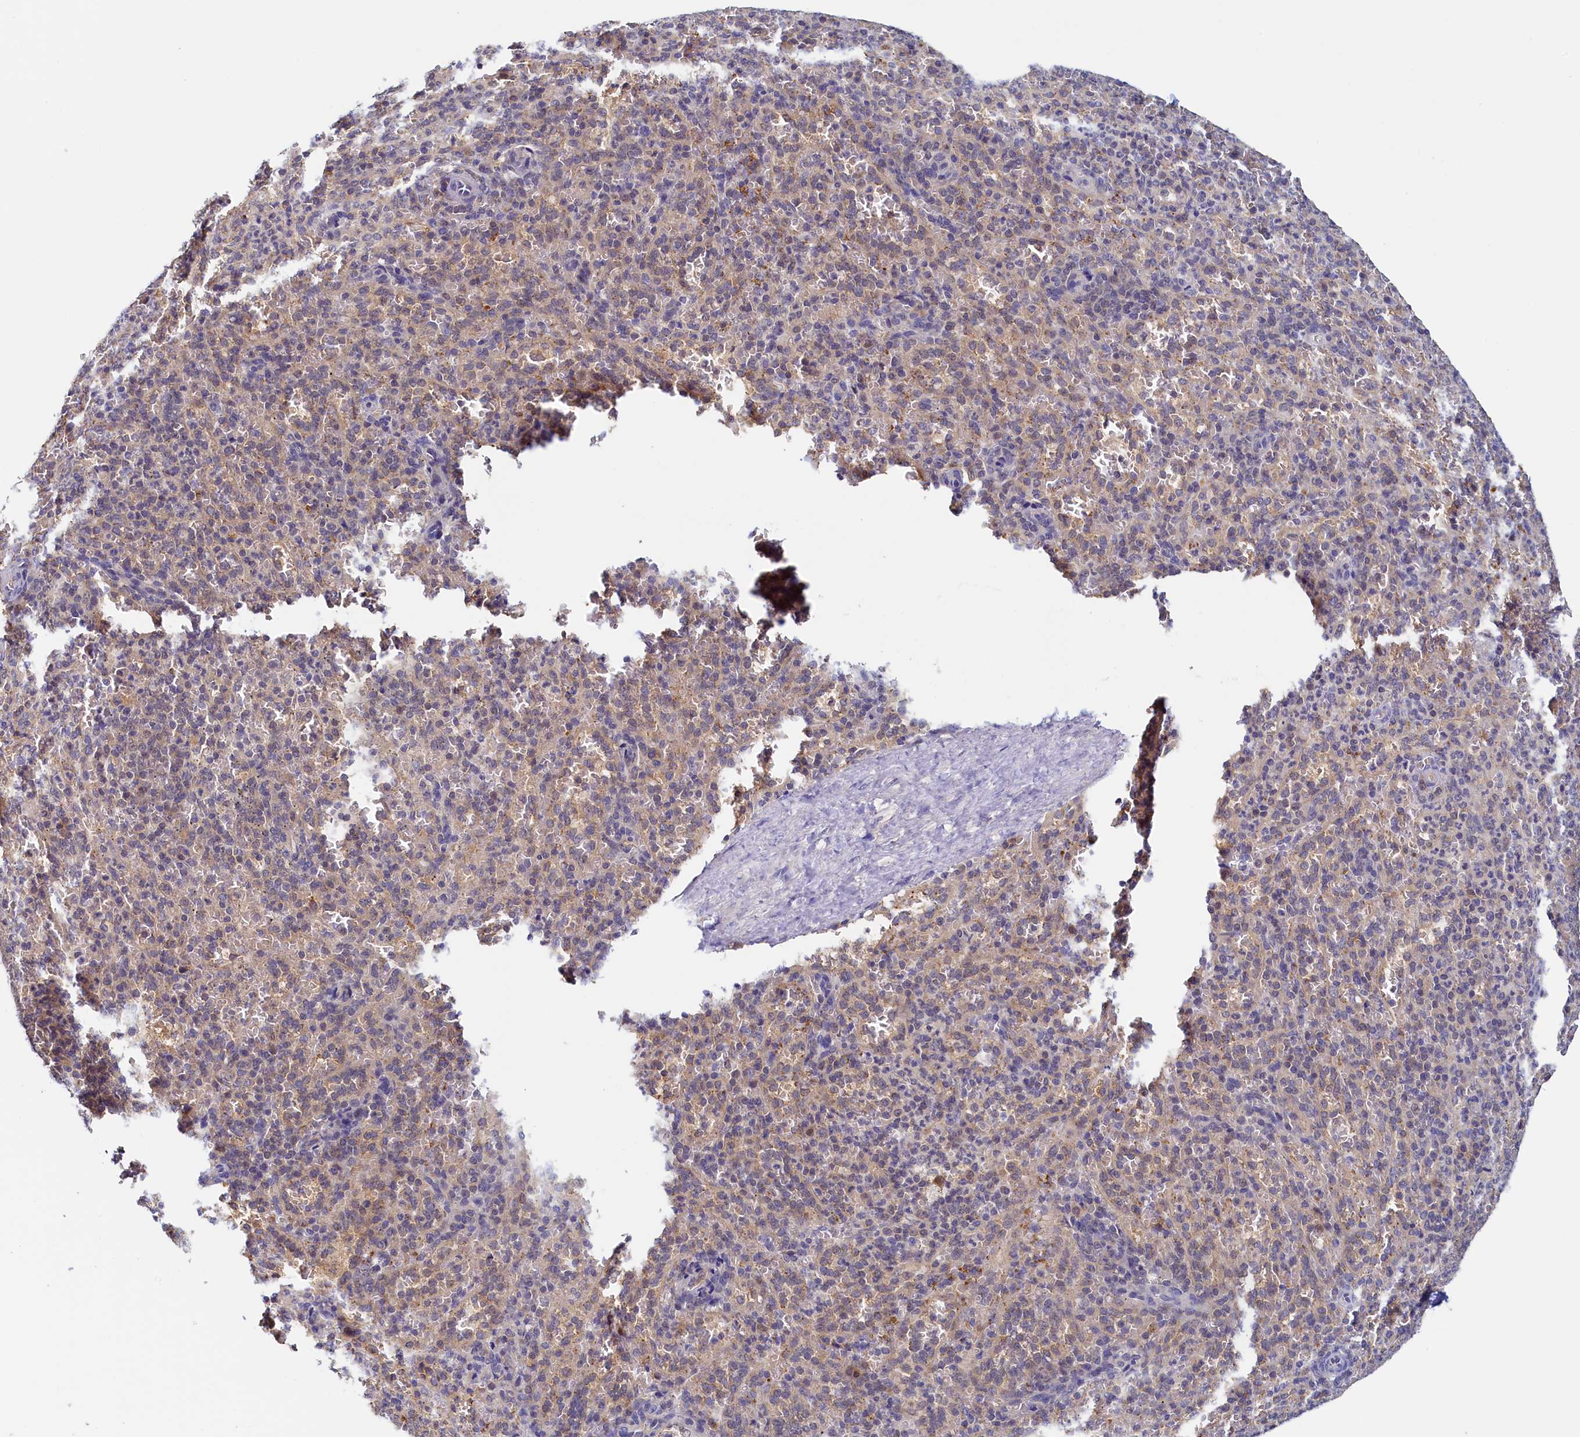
{"staining": {"intensity": "negative", "quantity": "none", "location": "none"}, "tissue": "spleen", "cell_type": "Cells in red pulp", "image_type": "normal", "snomed": [{"axis": "morphology", "description": "Normal tissue, NOS"}, {"axis": "topography", "description": "Spleen"}], "caption": "Cells in red pulp are negative for brown protein staining in unremarkable spleen.", "gene": "PAAF1", "patient": {"sex": "female", "age": 21}}